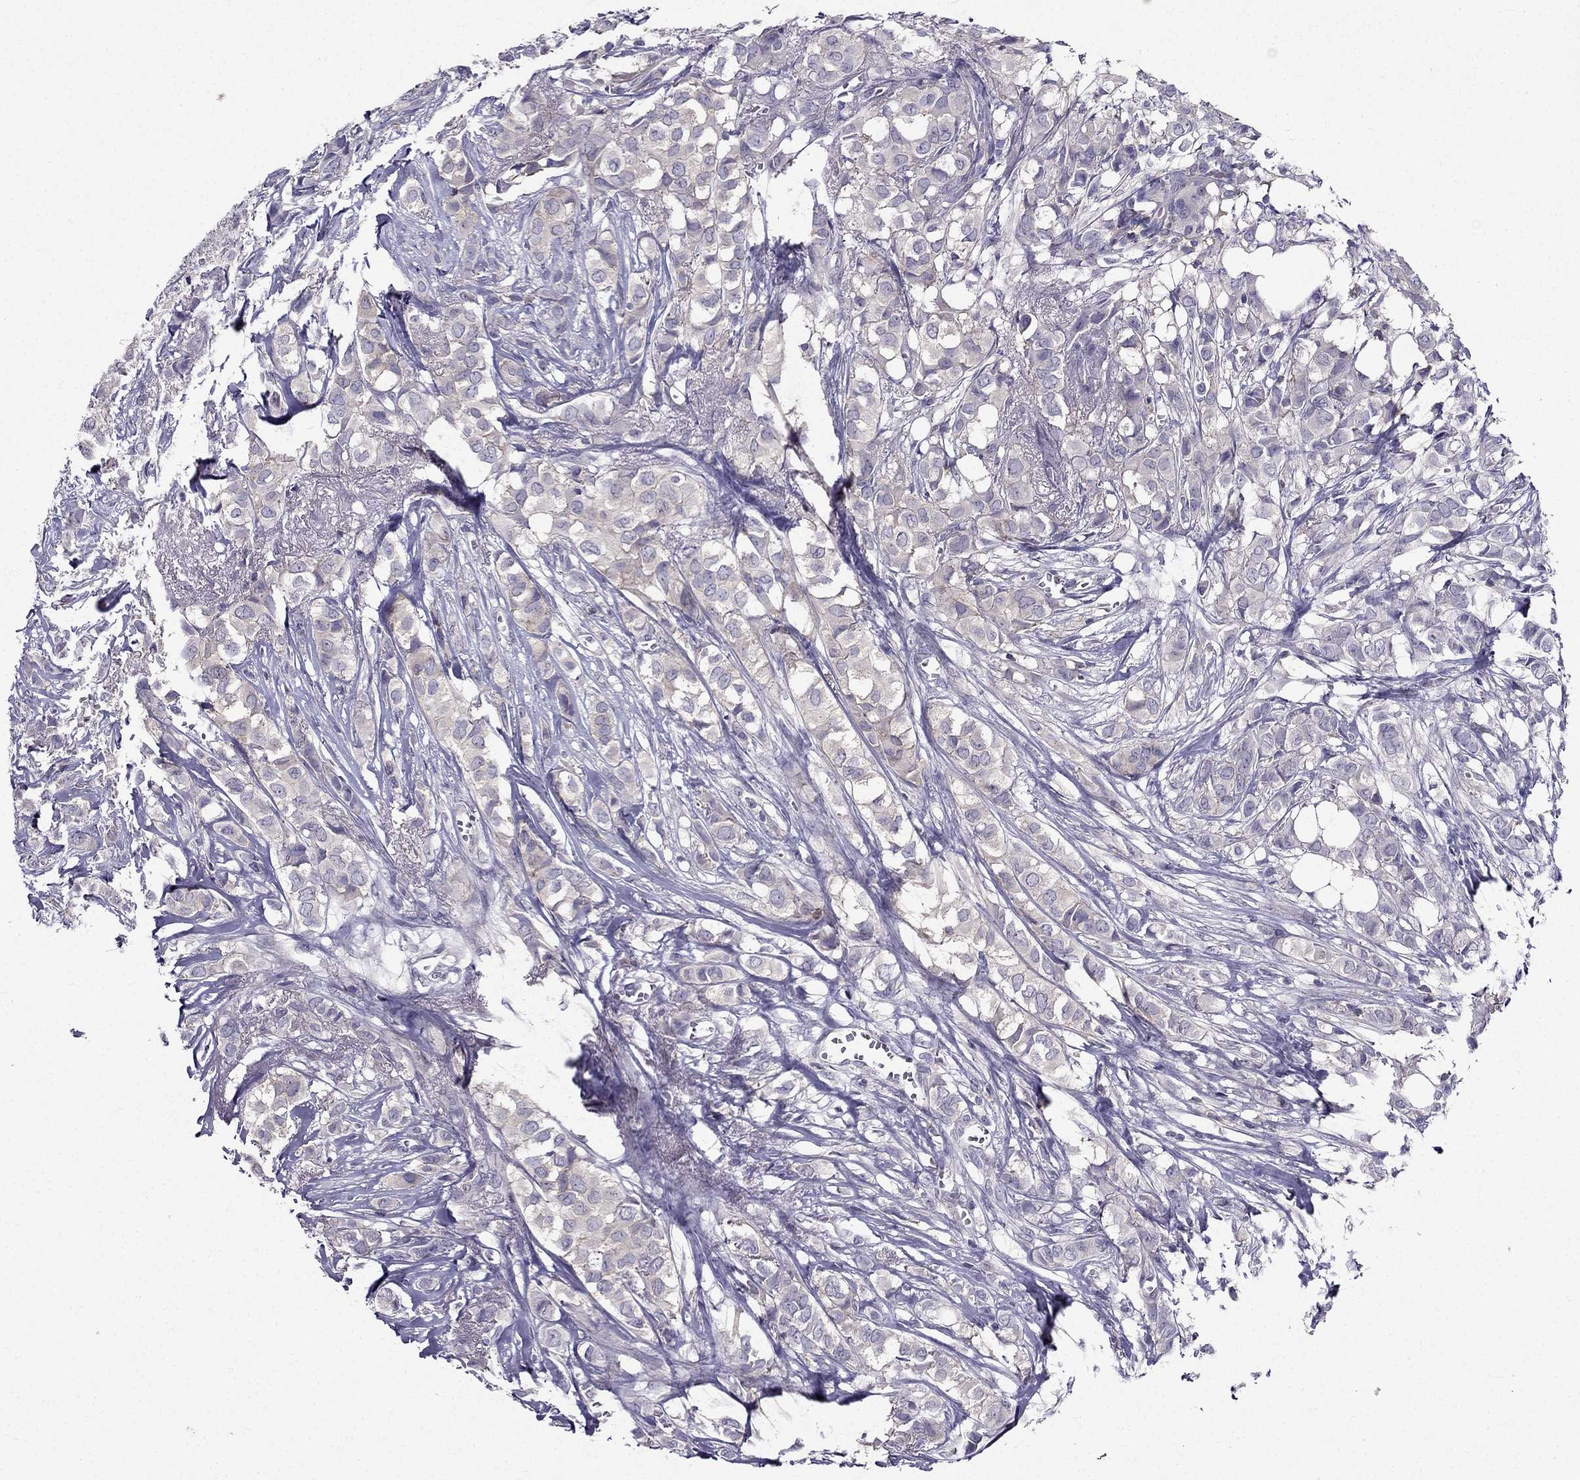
{"staining": {"intensity": "negative", "quantity": "none", "location": "none"}, "tissue": "breast cancer", "cell_type": "Tumor cells", "image_type": "cancer", "snomed": [{"axis": "morphology", "description": "Duct carcinoma"}, {"axis": "topography", "description": "Breast"}], "caption": "There is no significant positivity in tumor cells of breast cancer.", "gene": "AAK1", "patient": {"sex": "female", "age": 85}}